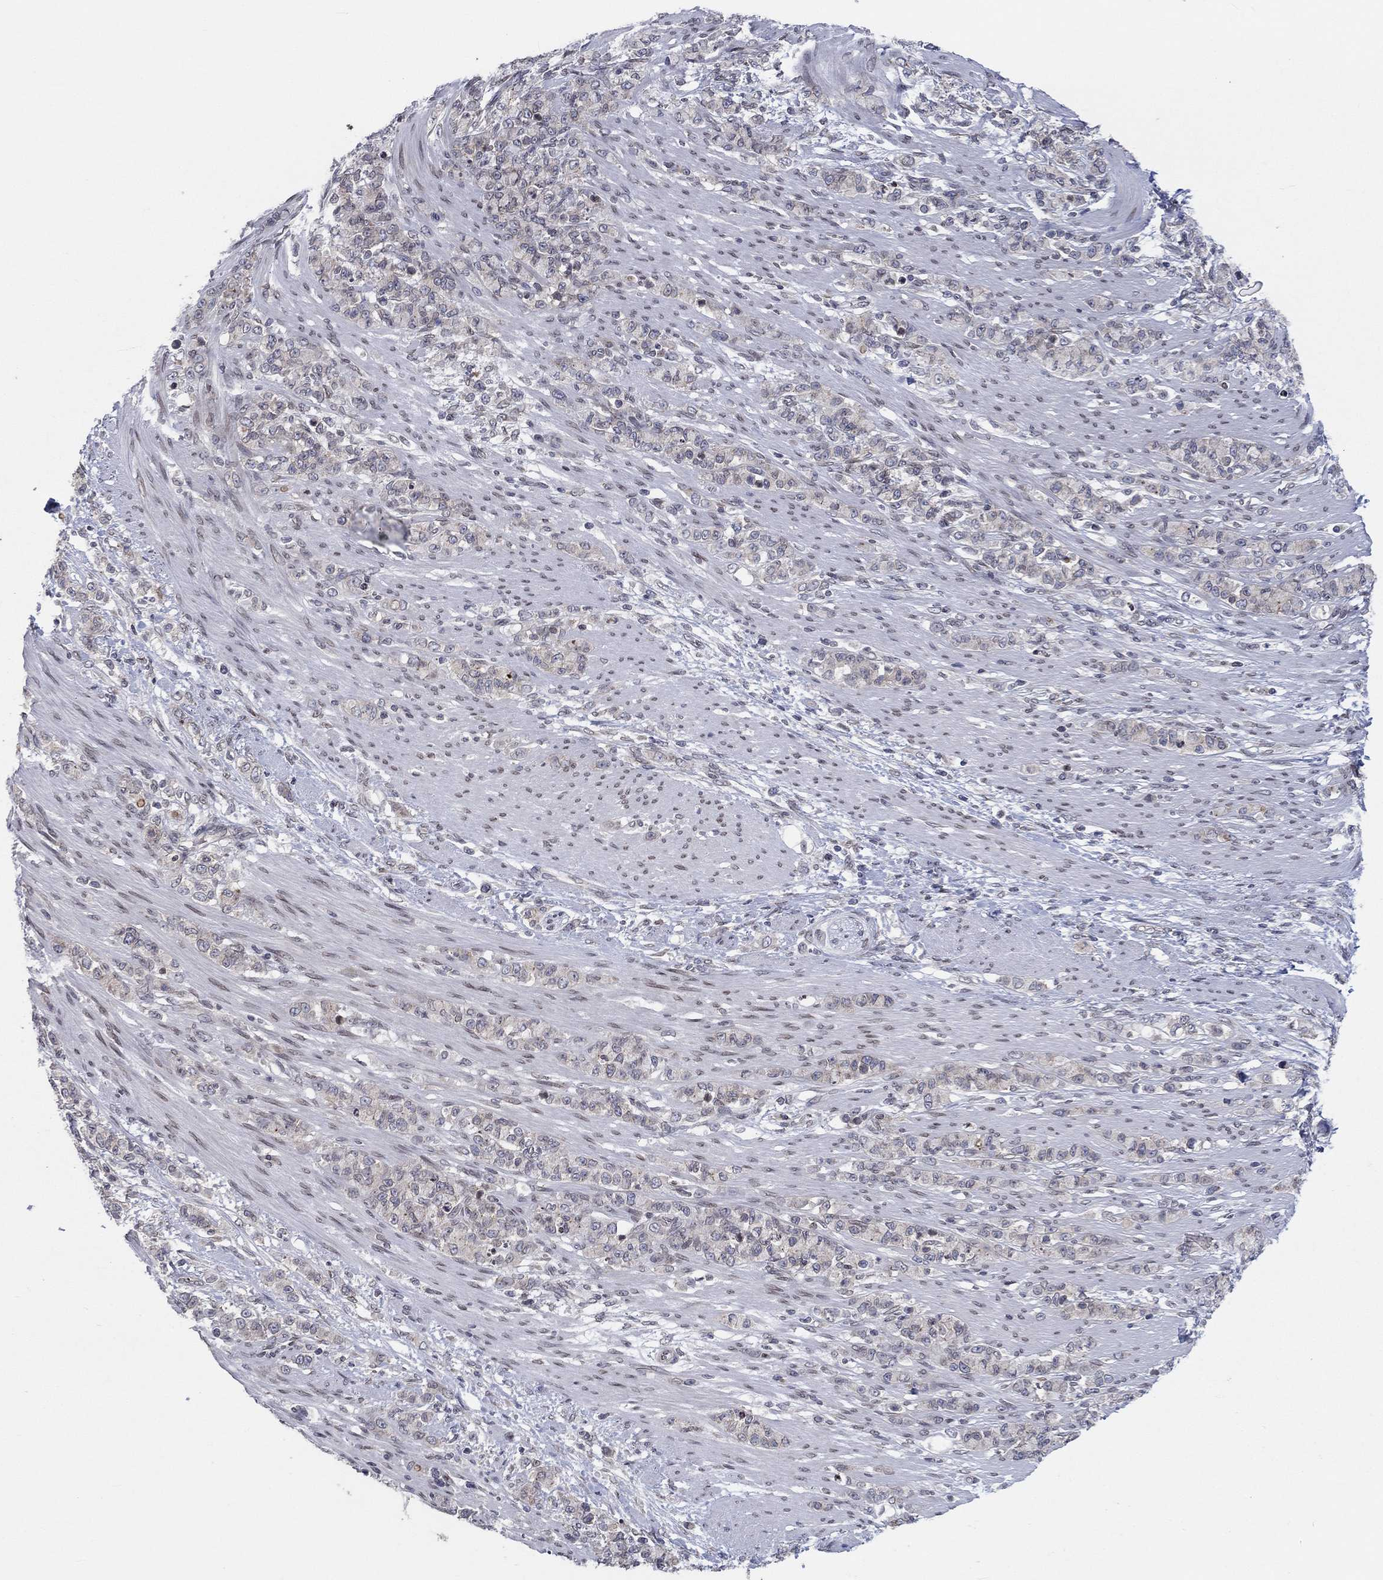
{"staining": {"intensity": "weak", "quantity": "<25%", "location": "cytoplasmic/membranous"}, "tissue": "stomach cancer", "cell_type": "Tumor cells", "image_type": "cancer", "snomed": [{"axis": "morphology", "description": "Normal tissue, NOS"}, {"axis": "morphology", "description": "Adenocarcinoma, NOS"}, {"axis": "topography", "description": "Stomach"}], "caption": "DAB immunohistochemical staining of stomach cancer (adenocarcinoma) demonstrates no significant expression in tumor cells.", "gene": "CETN3", "patient": {"sex": "female", "age": 79}}